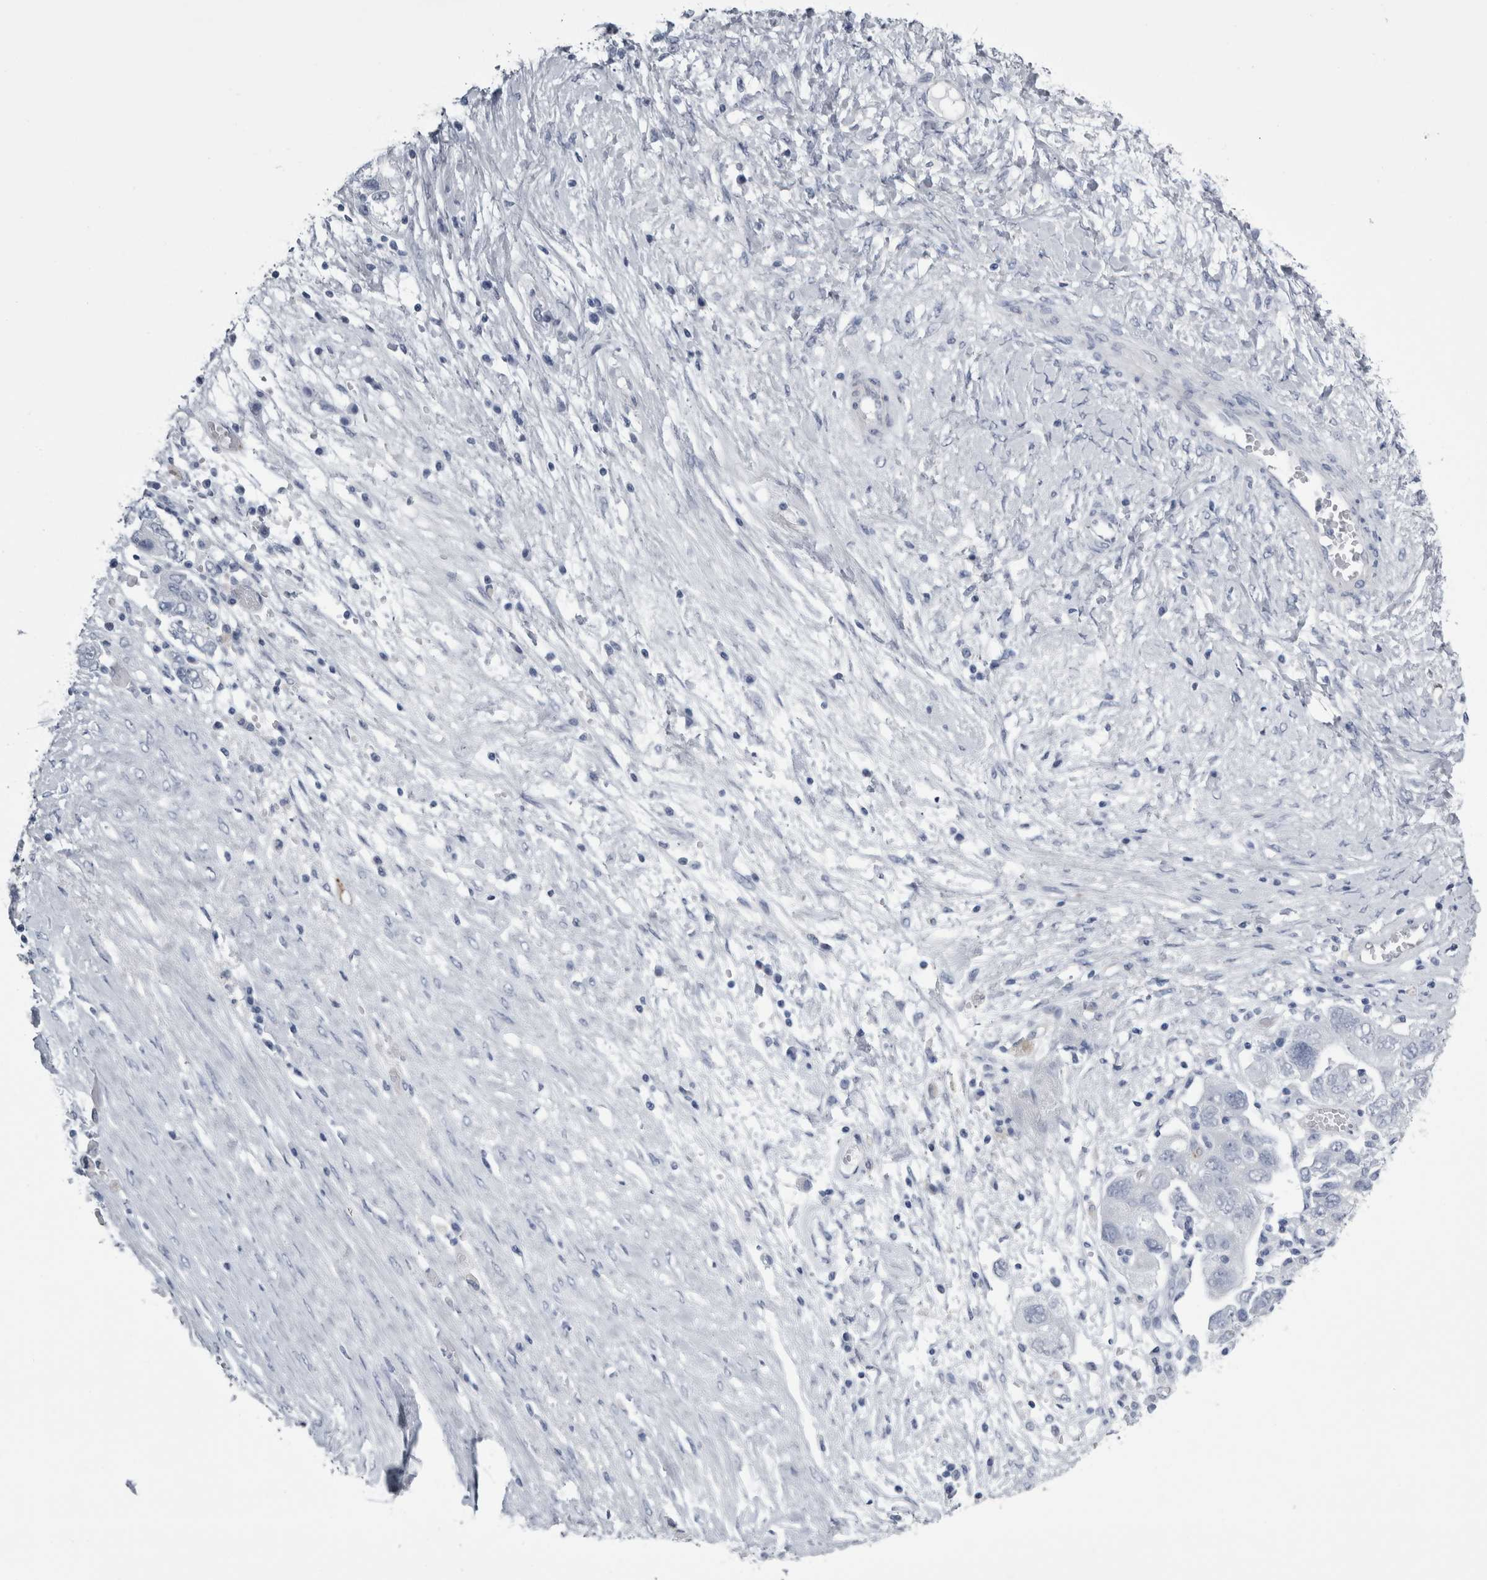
{"staining": {"intensity": "negative", "quantity": "none", "location": "none"}, "tissue": "ovarian cancer", "cell_type": "Tumor cells", "image_type": "cancer", "snomed": [{"axis": "morphology", "description": "Carcinoma, NOS"}, {"axis": "morphology", "description": "Cystadenocarcinoma, serous, NOS"}, {"axis": "topography", "description": "Ovary"}], "caption": "There is no significant staining in tumor cells of carcinoma (ovarian).", "gene": "VWDE", "patient": {"sex": "female", "age": 69}}